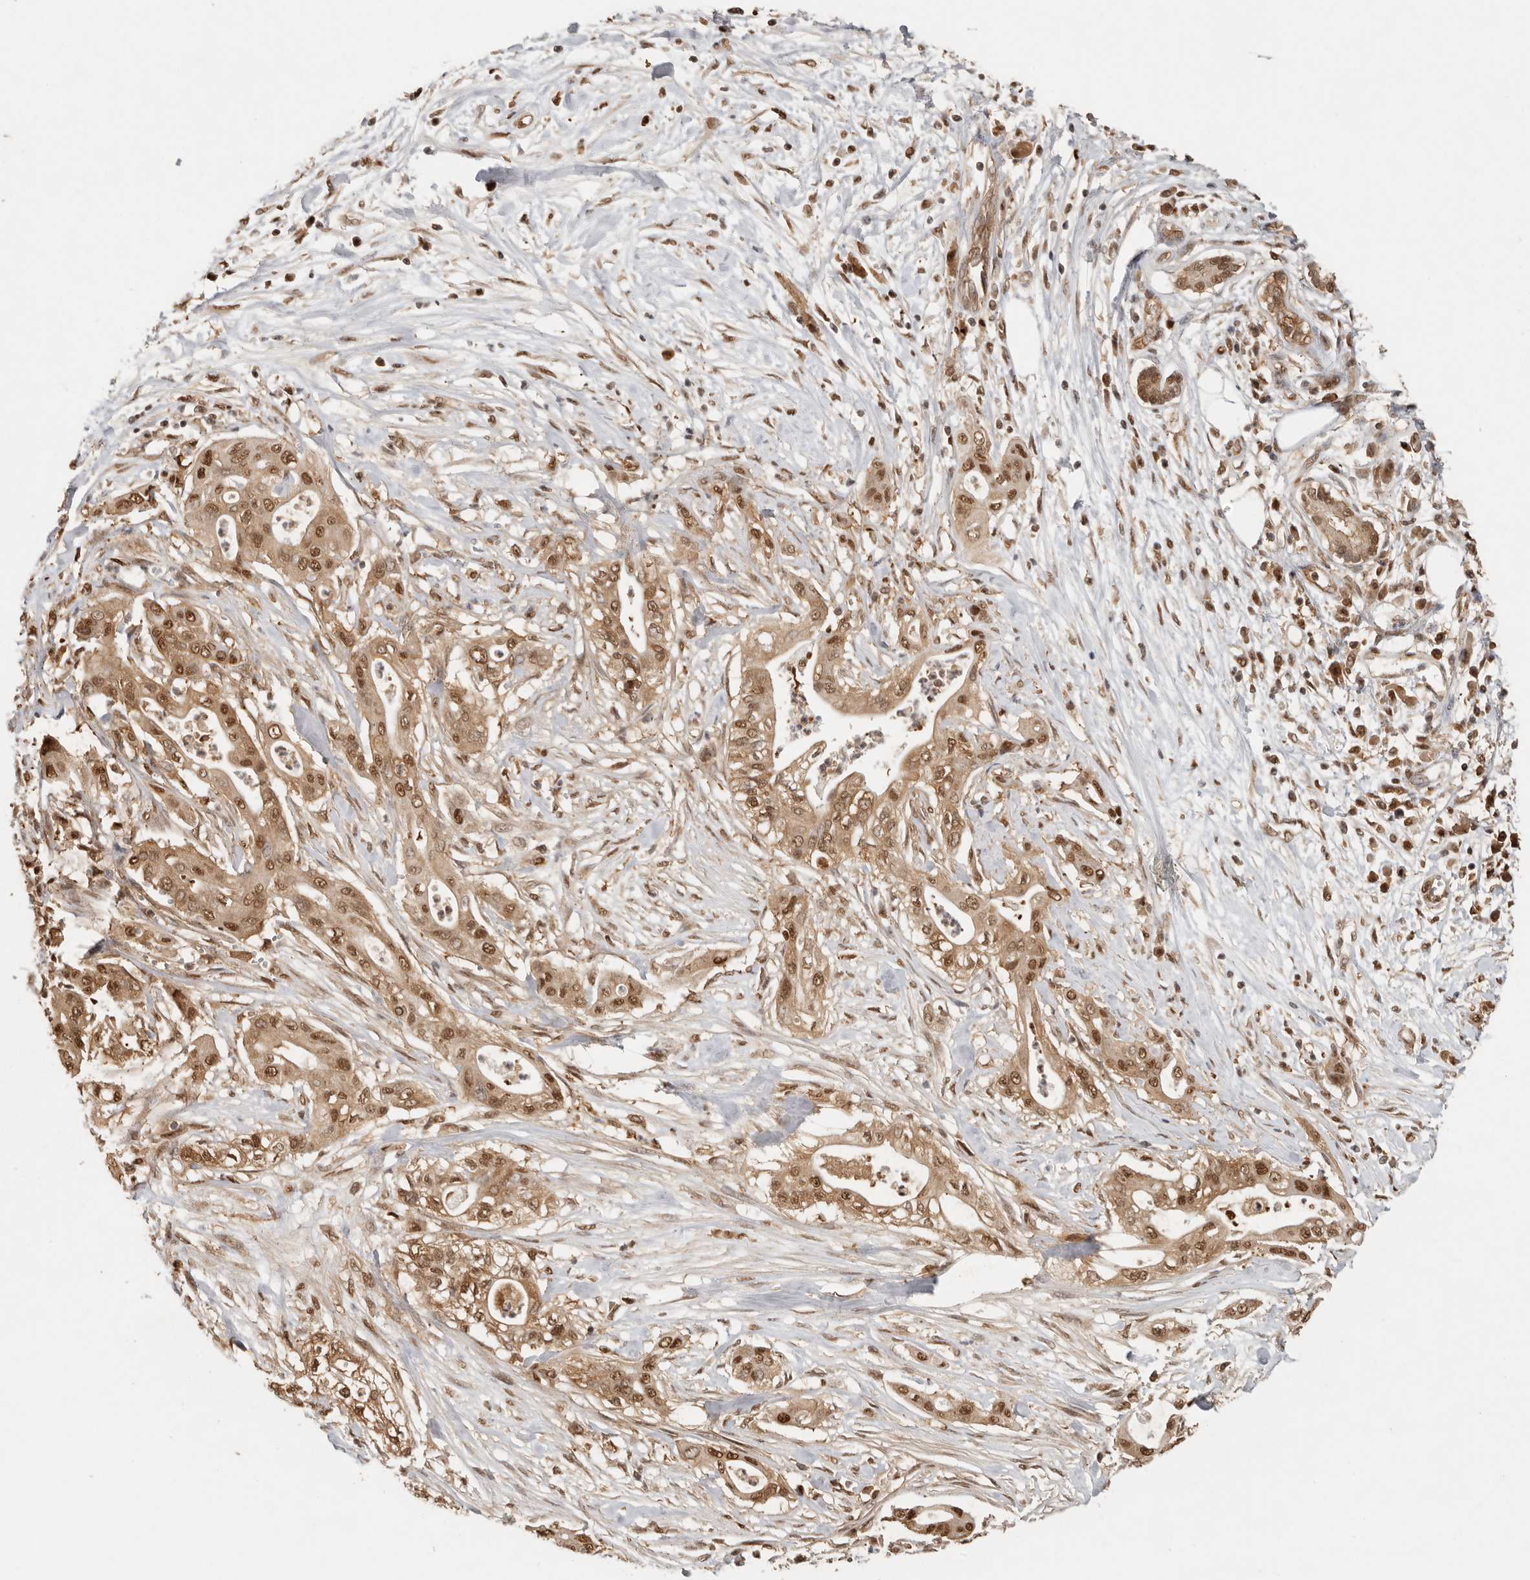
{"staining": {"intensity": "moderate", "quantity": ">75%", "location": "cytoplasmic/membranous,nuclear"}, "tissue": "pancreatic cancer", "cell_type": "Tumor cells", "image_type": "cancer", "snomed": [{"axis": "morphology", "description": "Adenocarcinoma, NOS"}, {"axis": "topography", "description": "Pancreas"}], "caption": "A brown stain highlights moderate cytoplasmic/membranous and nuclear expression of a protein in adenocarcinoma (pancreatic) tumor cells. Immunohistochemistry (ihc) stains the protein in brown and the nuclei are stained blue.", "gene": "PSMA5", "patient": {"sex": "male", "age": 58}}